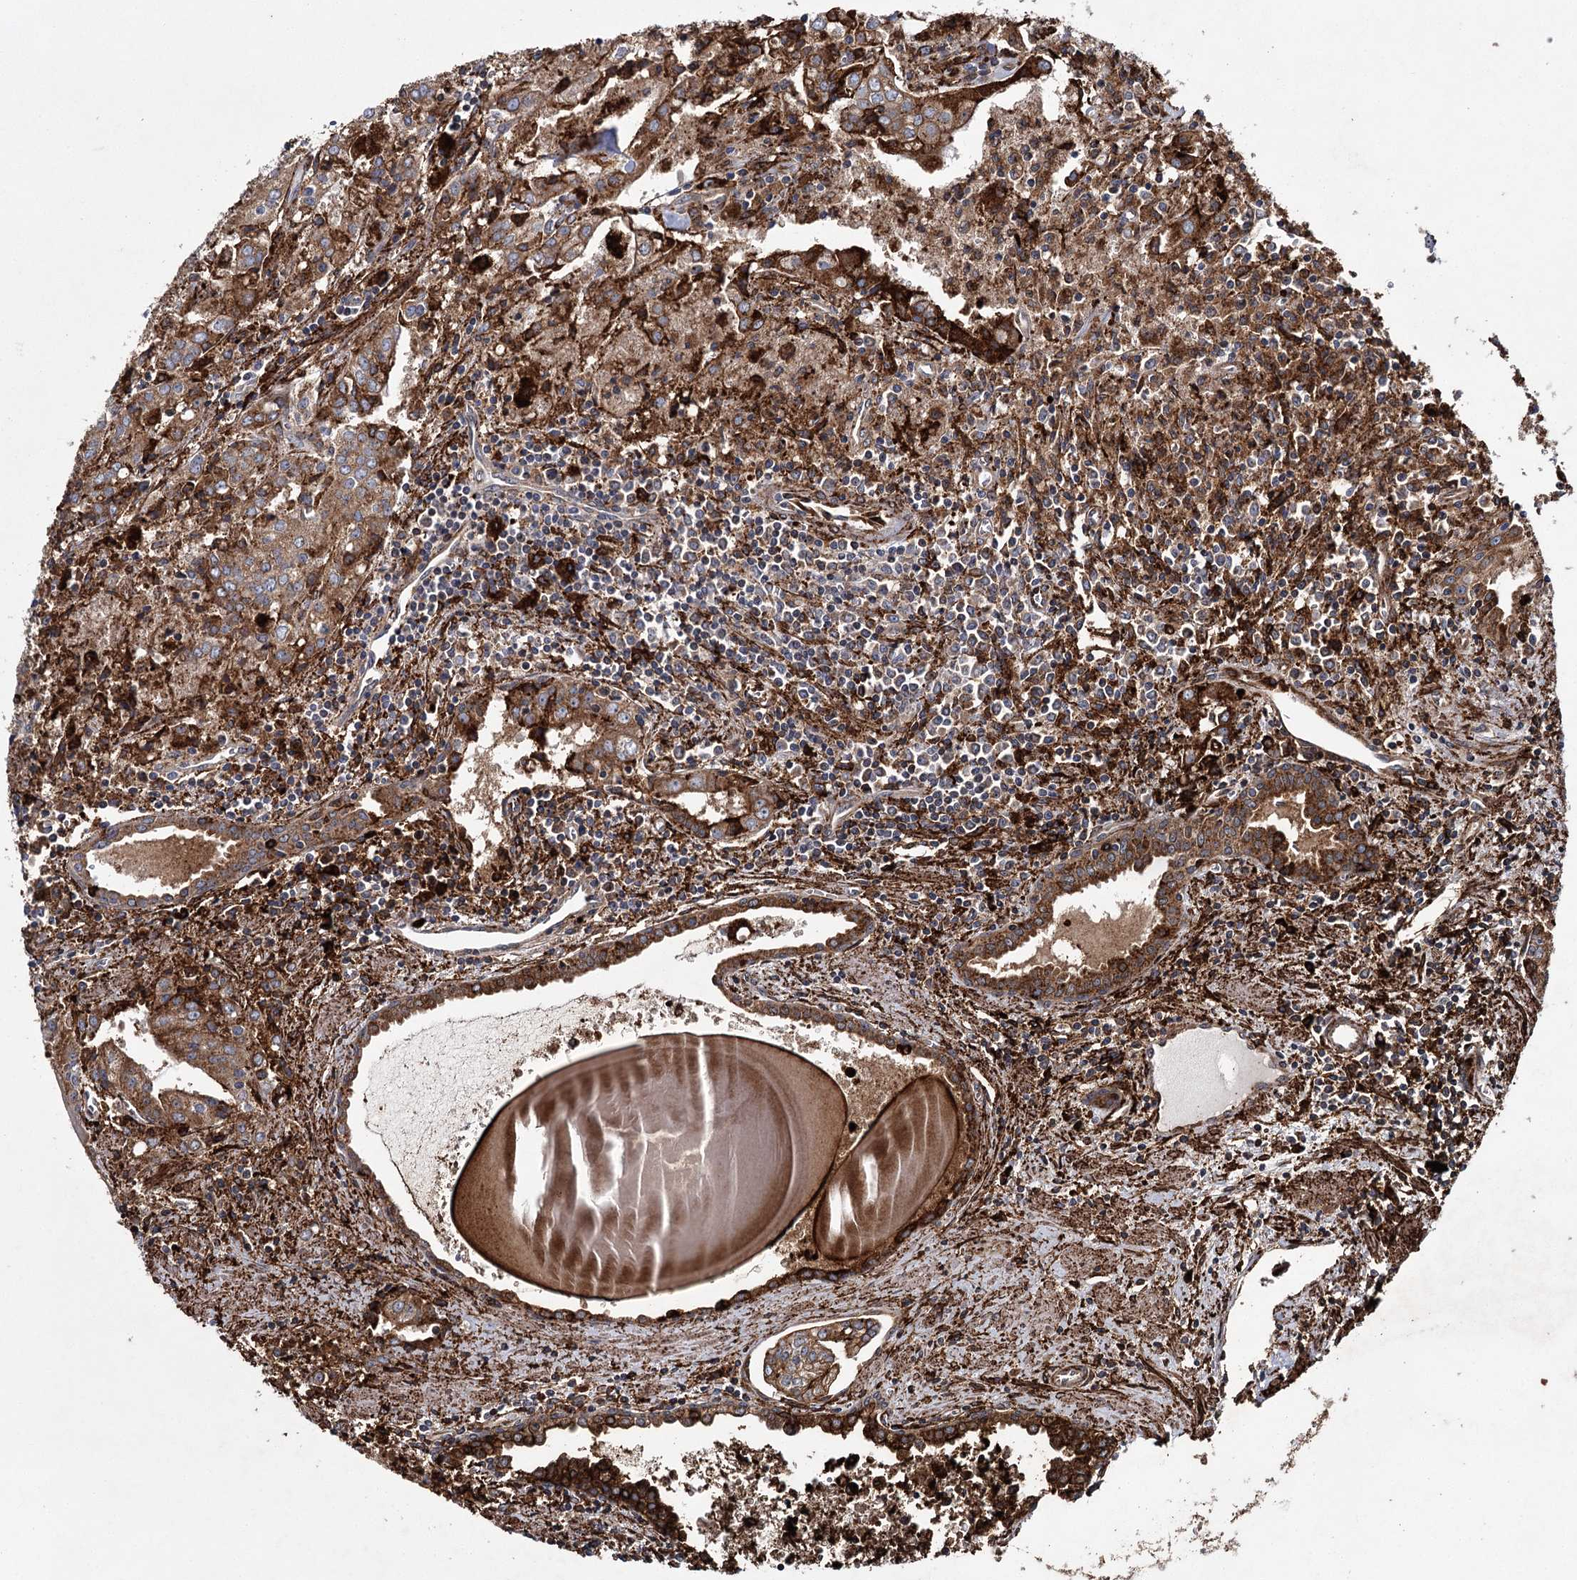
{"staining": {"intensity": "strong", "quantity": ">75%", "location": "cytoplasmic/membranous"}, "tissue": "prostate cancer", "cell_type": "Tumor cells", "image_type": "cancer", "snomed": [{"axis": "morphology", "description": "Adenocarcinoma, High grade"}, {"axis": "topography", "description": "Prostate"}], "caption": "Immunohistochemical staining of human adenocarcinoma (high-grade) (prostate) reveals high levels of strong cytoplasmic/membranous protein positivity in about >75% of tumor cells. (DAB (3,3'-diaminobenzidine) IHC with brightfield microscopy, high magnification).", "gene": "DCUN1D4", "patient": {"sex": "male", "age": 68}}